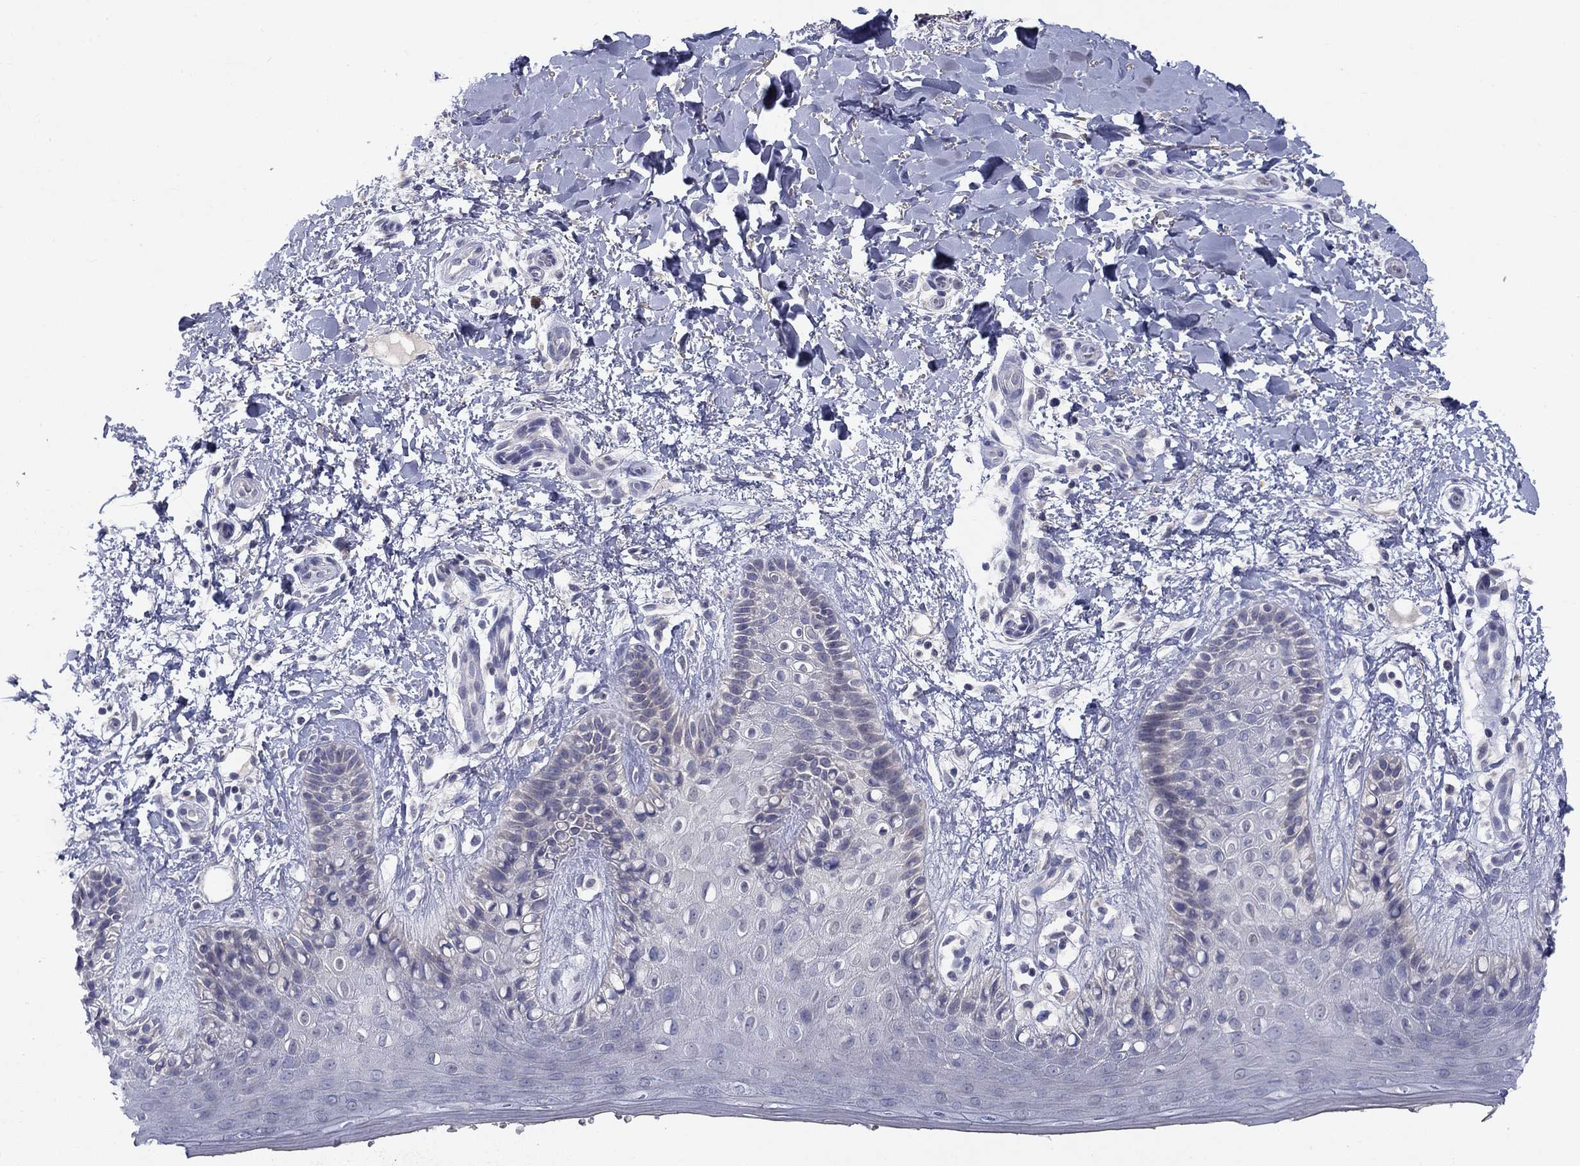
{"staining": {"intensity": "negative", "quantity": "none", "location": "none"}, "tissue": "skin", "cell_type": "Epidermal cells", "image_type": "normal", "snomed": [{"axis": "morphology", "description": "Normal tissue, NOS"}, {"axis": "topography", "description": "Anal"}], "caption": "Image shows no protein positivity in epidermal cells of unremarkable skin.", "gene": "CACNA1A", "patient": {"sex": "male", "age": 36}}